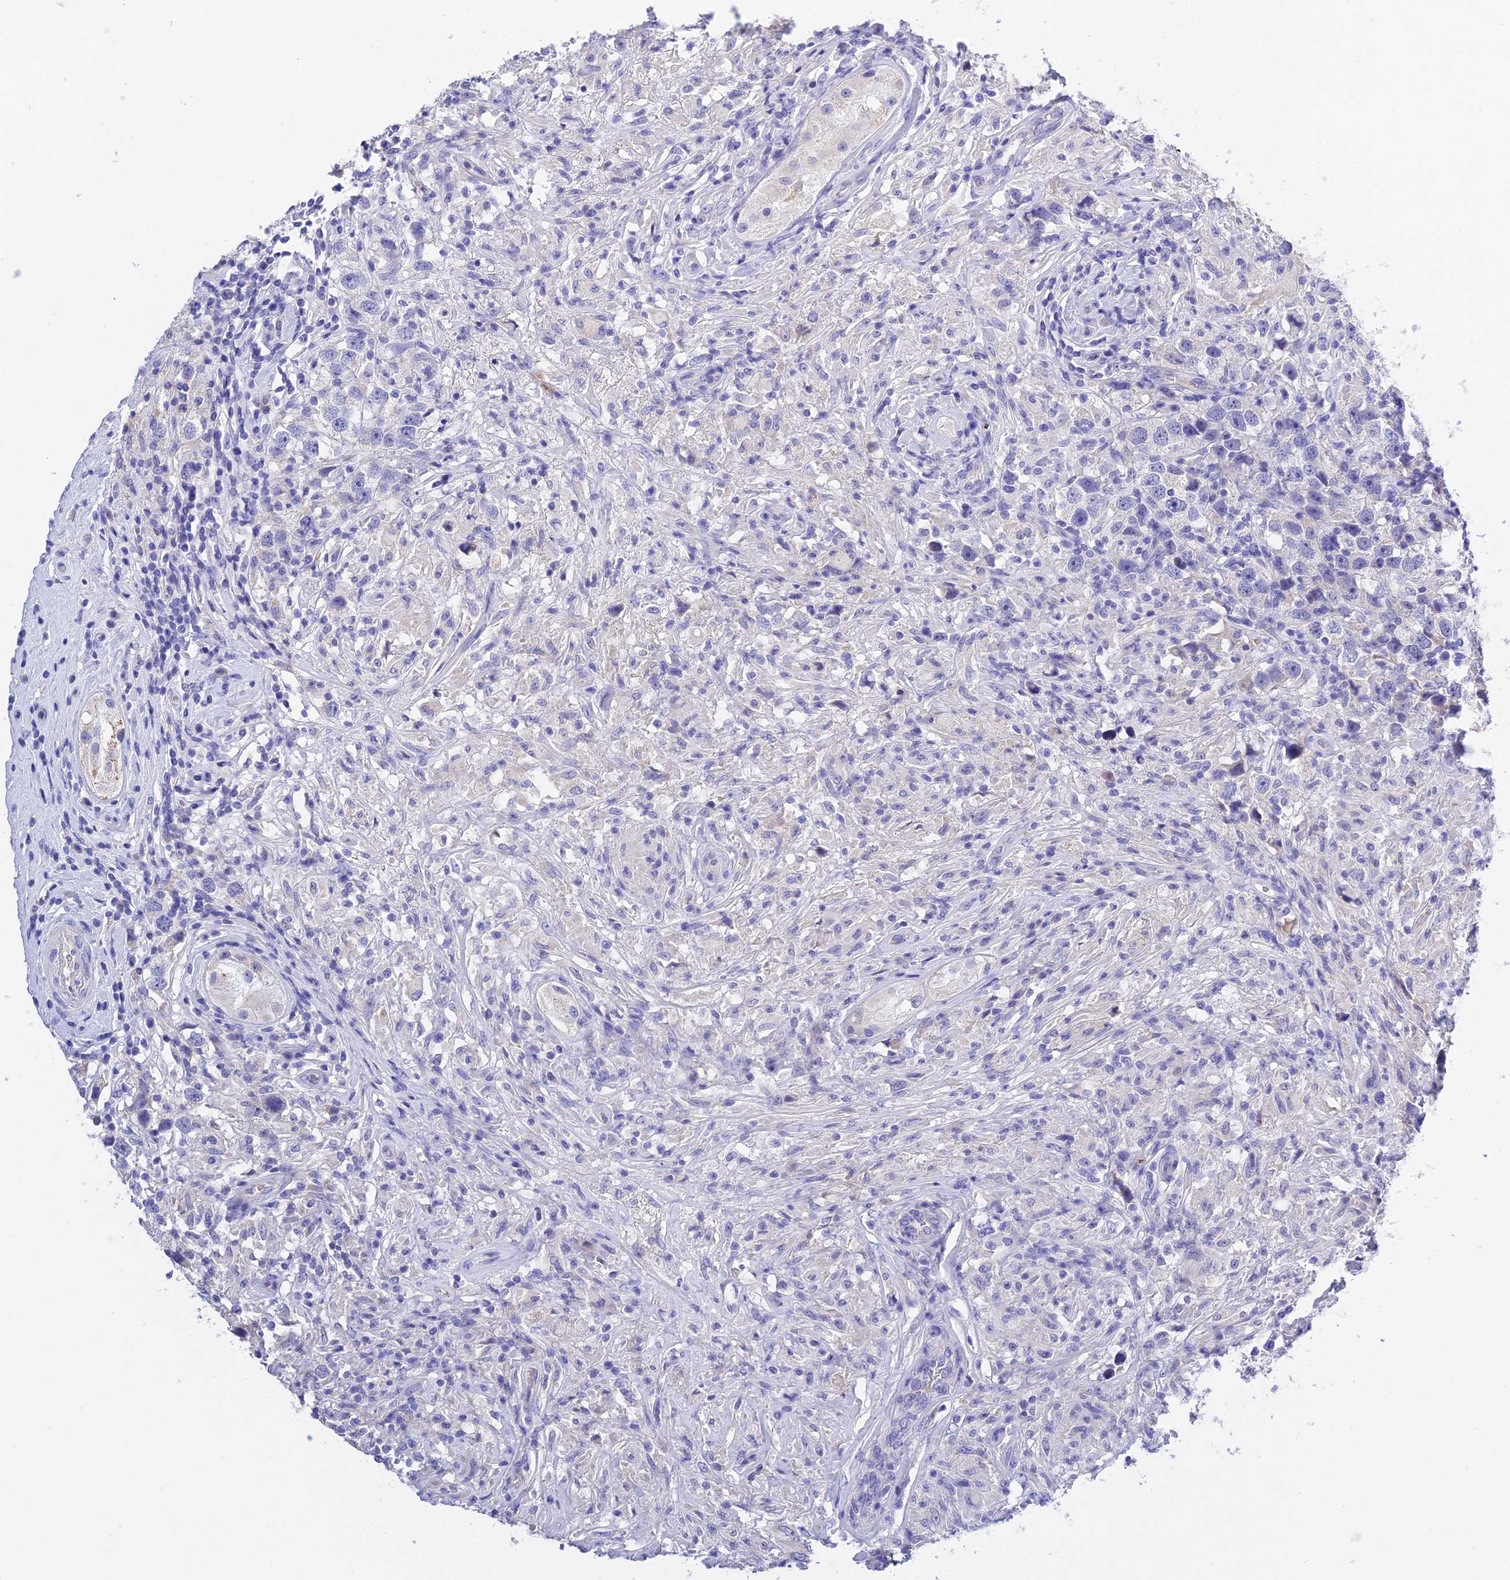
{"staining": {"intensity": "negative", "quantity": "none", "location": "none"}, "tissue": "testis cancer", "cell_type": "Tumor cells", "image_type": "cancer", "snomed": [{"axis": "morphology", "description": "Seminoma, NOS"}, {"axis": "topography", "description": "Testis"}], "caption": "Testis seminoma was stained to show a protein in brown. There is no significant staining in tumor cells.", "gene": "MS4A5", "patient": {"sex": "male", "age": 49}}